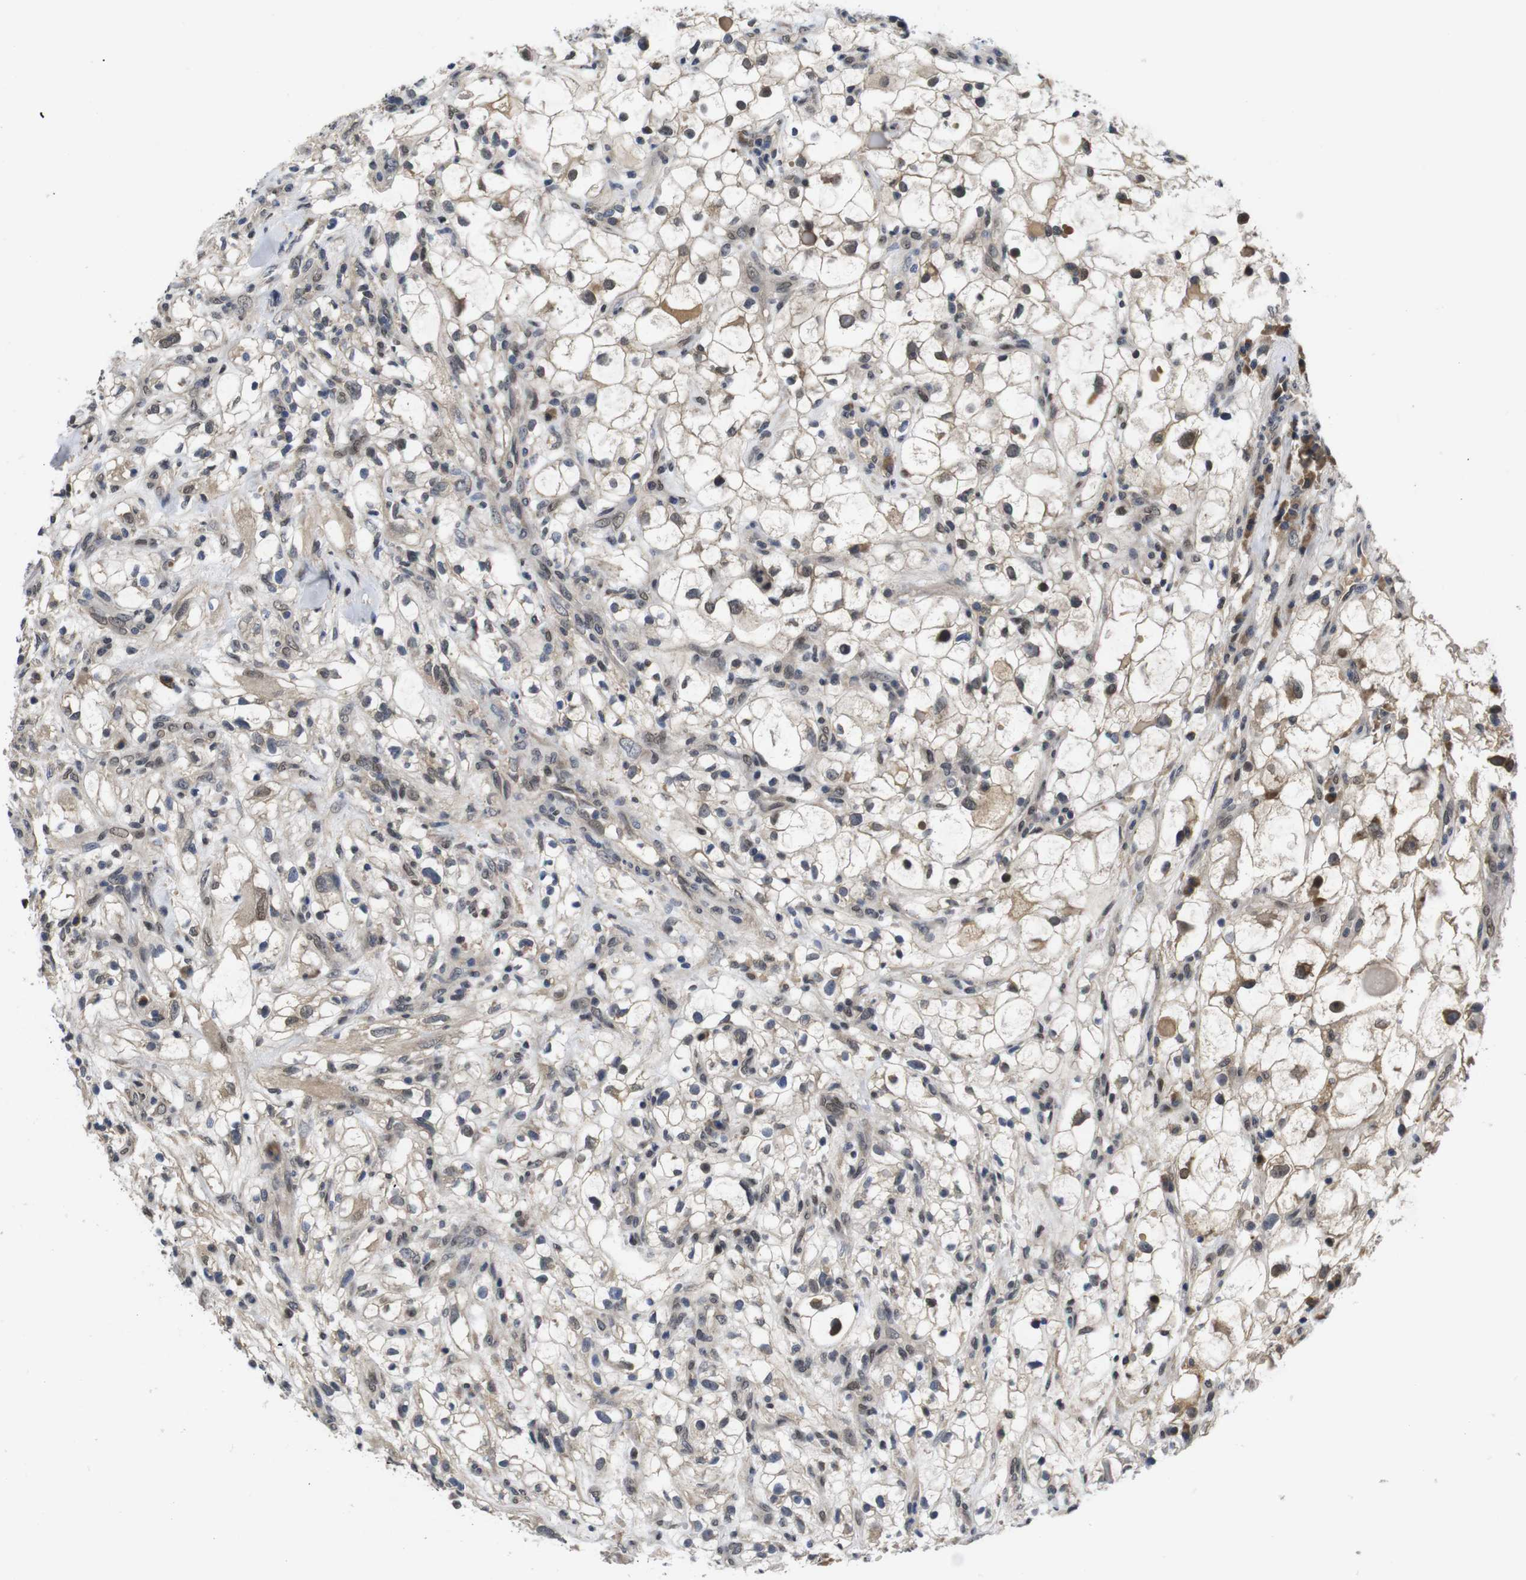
{"staining": {"intensity": "weak", "quantity": ">75%", "location": "cytoplasmic/membranous,nuclear"}, "tissue": "renal cancer", "cell_type": "Tumor cells", "image_type": "cancer", "snomed": [{"axis": "morphology", "description": "Adenocarcinoma, NOS"}, {"axis": "topography", "description": "Kidney"}], "caption": "Weak cytoplasmic/membranous and nuclear protein expression is appreciated in approximately >75% of tumor cells in renal cancer (adenocarcinoma). The staining was performed using DAB to visualize the protein expression in brown, while the nuclei were stained in blue with hematoxylin (Magnification: 20x).", "gene": "ZBTB46", "patient": {"sex": "female", "age": 60}}